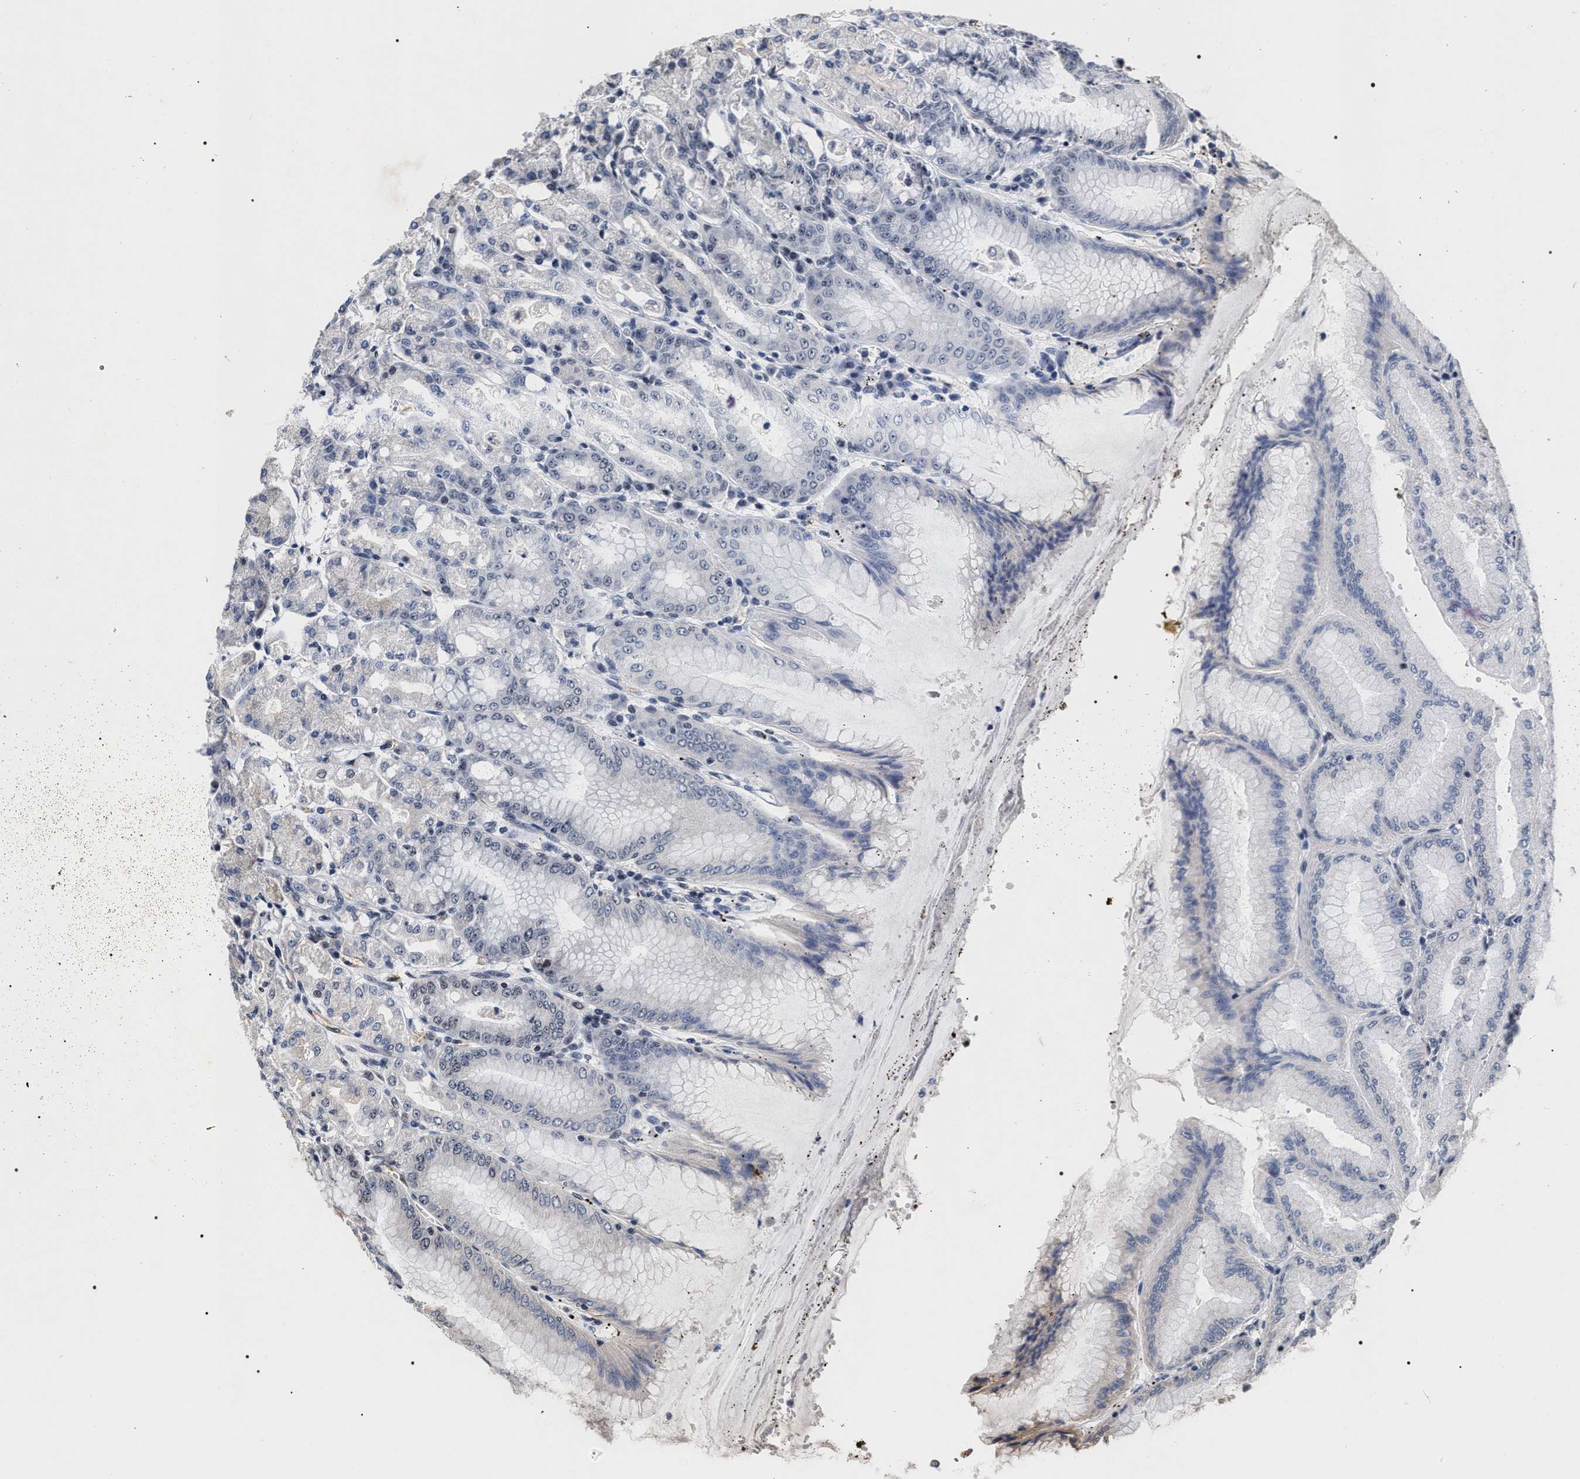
{"staining": {"intensity": "weak", "quantity": "25%-75%", "location": "nuclear"}, "tissue": "stomach", "cell_type": "Glandular cells", "image_type": "normal", "snomed": [{"axis": "morphology", "description": "Normal tissue, NOS"}, {"axis": "topography", "description": "Stomach, lower"}], "caption": "Glandular cells reveal low levels of weak nuclear expression in approximately 25%-75% of cells in benign human stomach.", "gene": "RRP1B", "patient": {"sex": "male", "age": 71}}